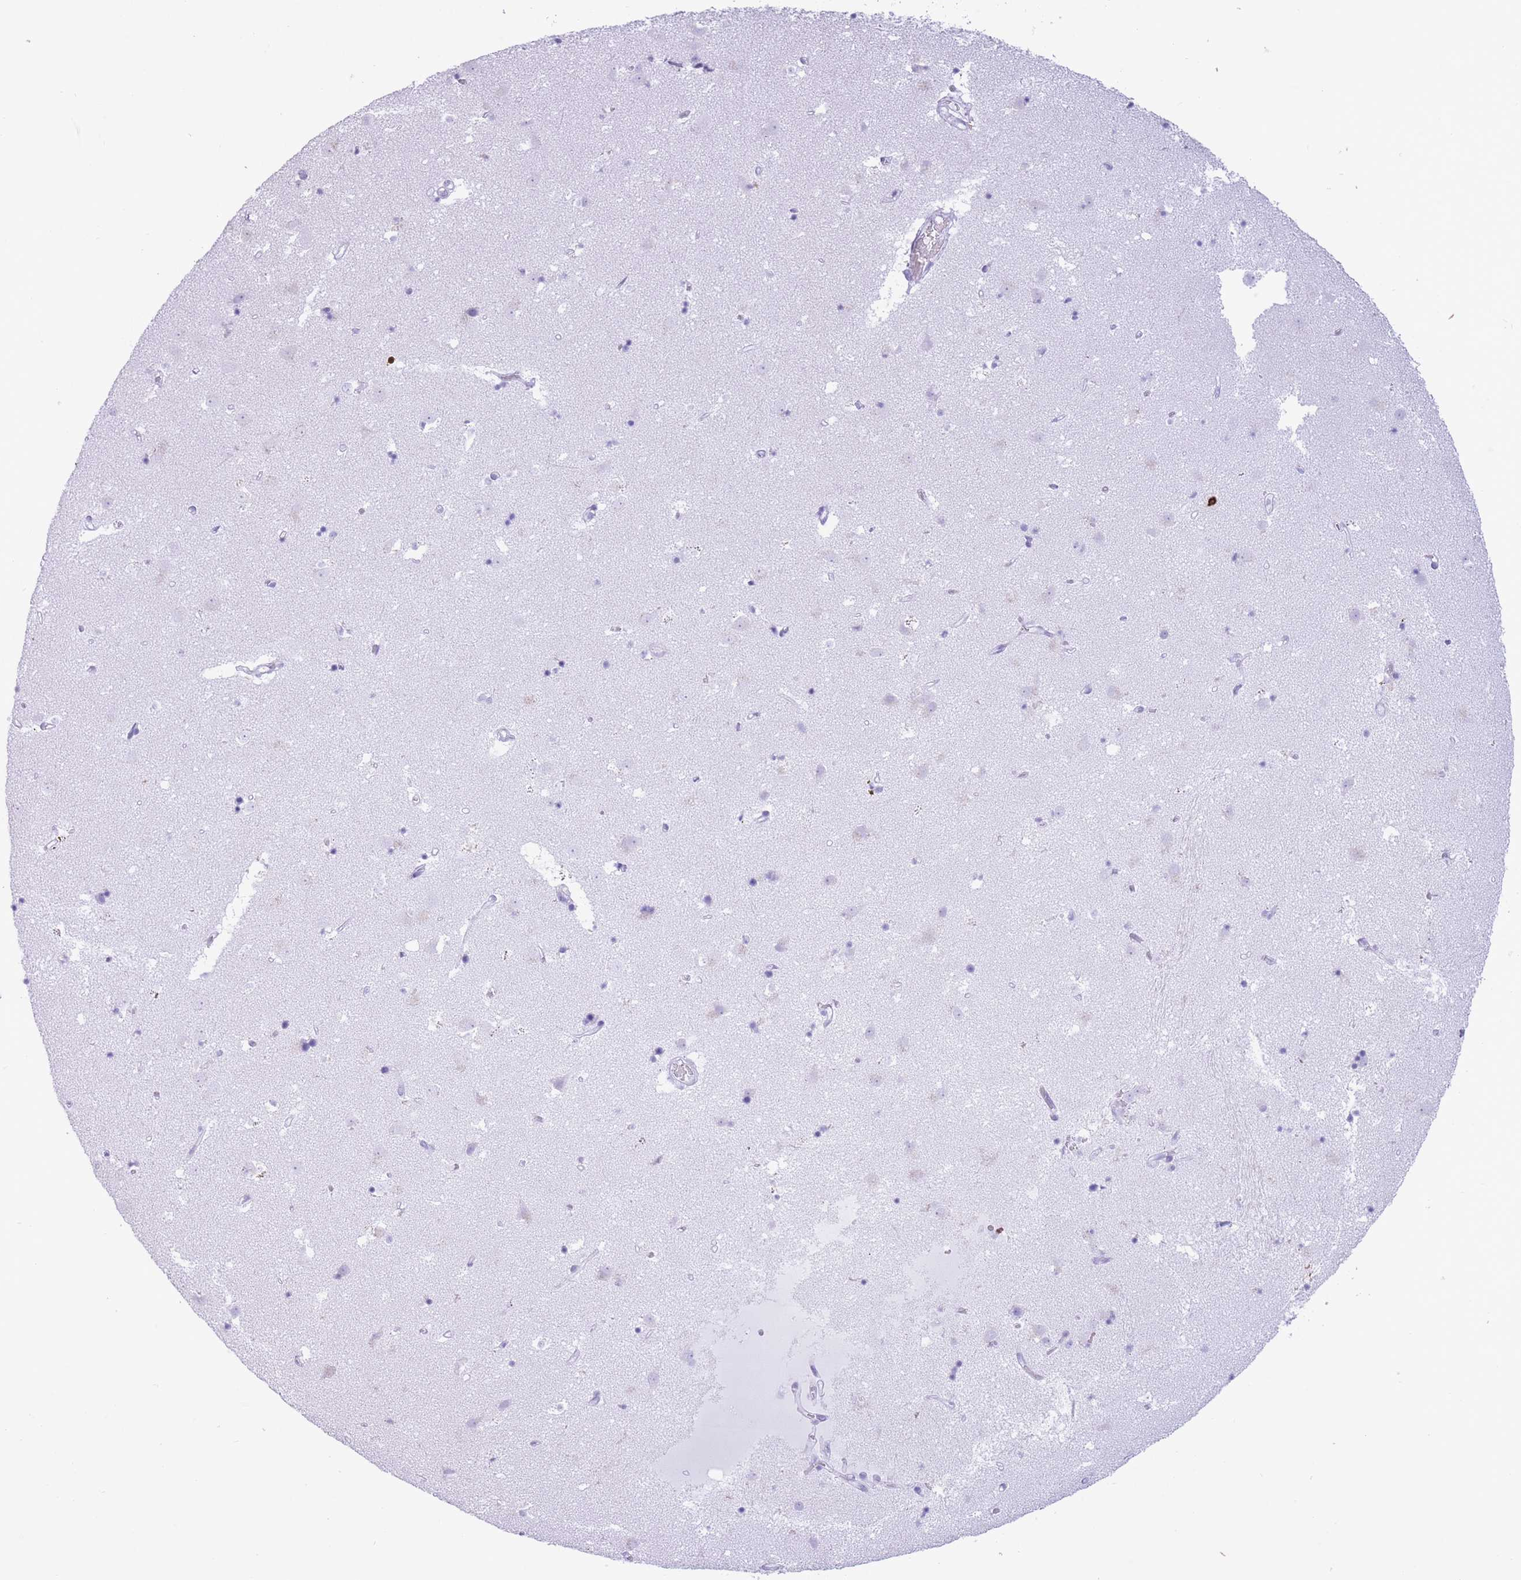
{"staining": {"intensity": "negative", "quantity": "none", "location": "none"}, "tissue": "caudate", "cell_type": "Glial cells", "image_type": "normal", "snomed": [{"axis": "morphology", "description": "Normal tissue, NOS"}, {"axis": "topography", "description": "Lateral ventricle wall"}], "caption": "Immunohistochemical staining of normal caudate displays no significant staining in glial cells. (DAB (3,3'-diaminobenzidine) immunohistochemistry visualized using brightfield microscopy, high magnification).", "gene": "OR4F16", "patient": {"sex": "male", "age": 58}}